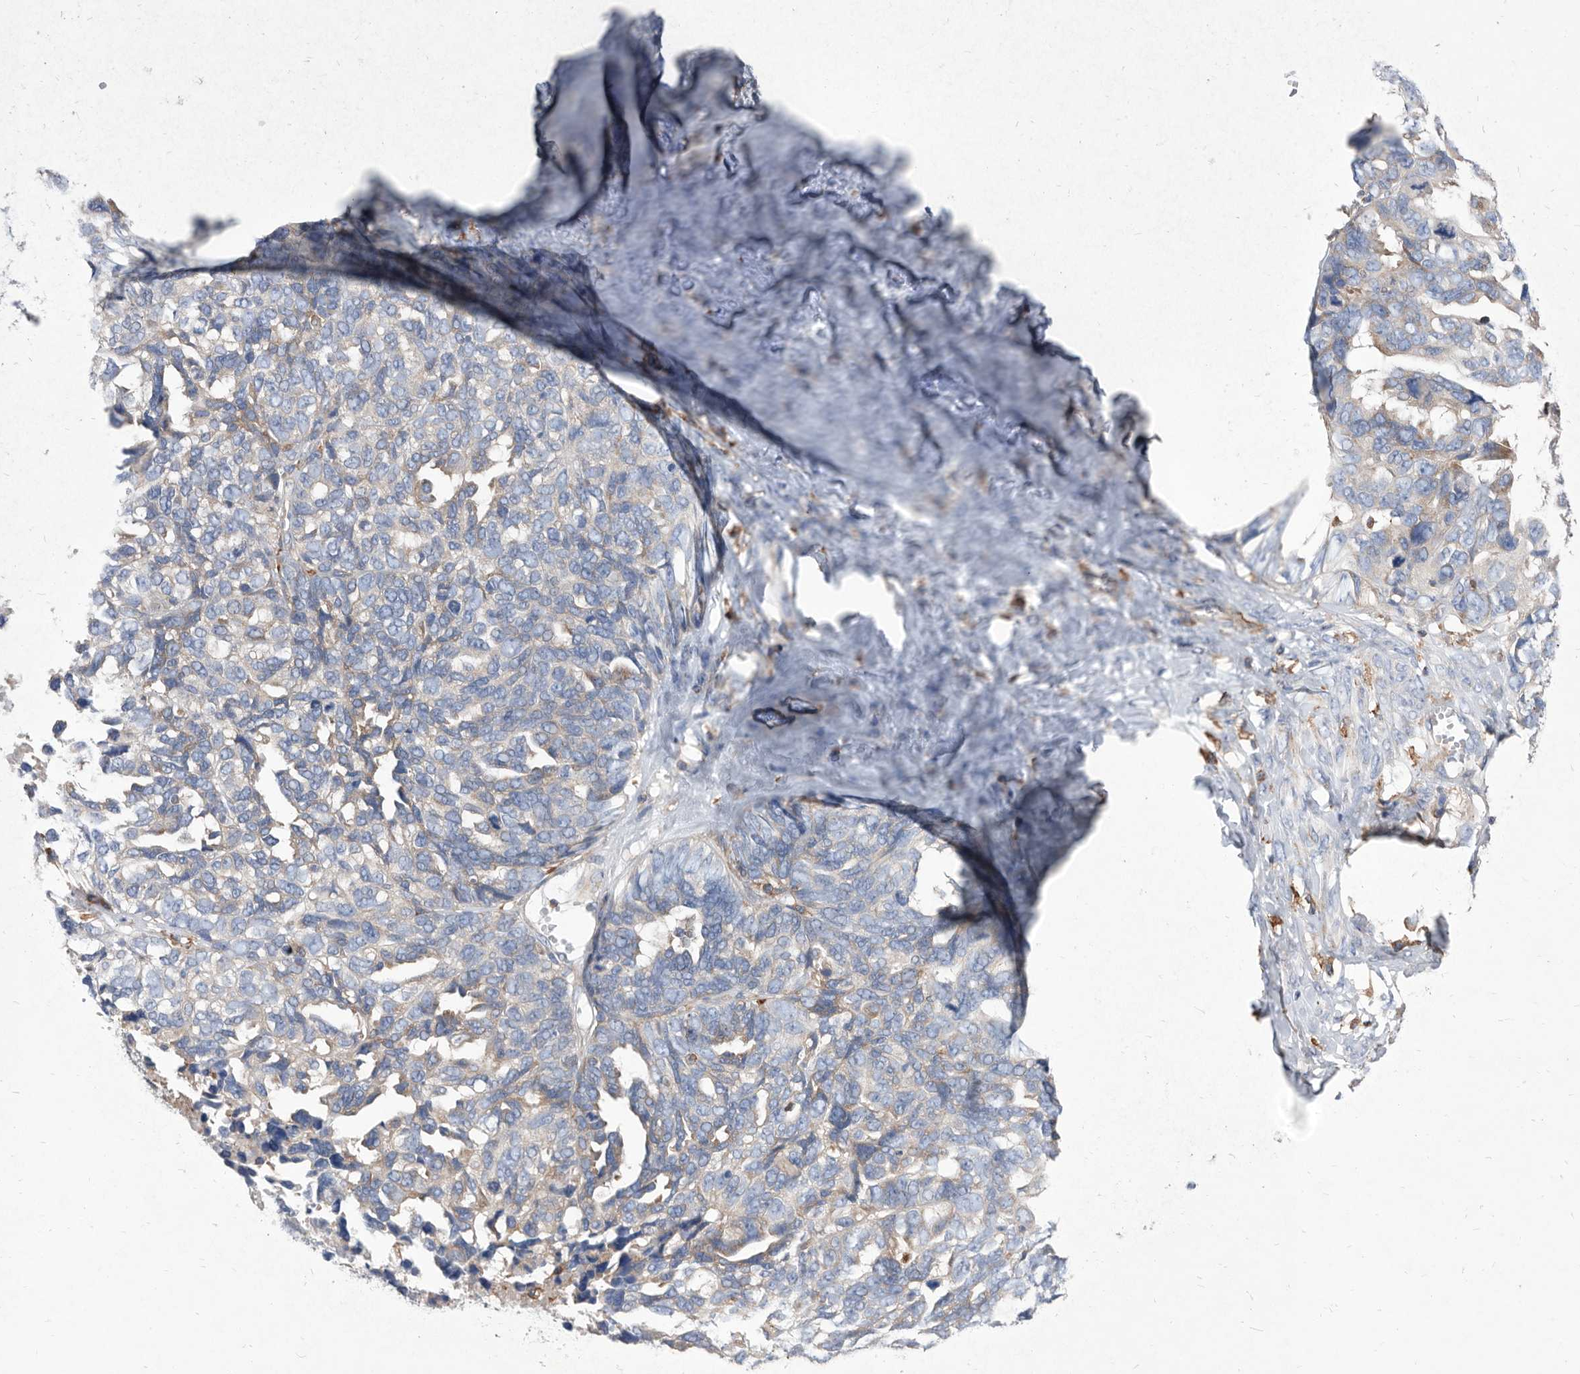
{"staining": {"intensity": "negative", "quantity": "none", "location": "none"}, "tissue": "ovarian cancer", "cell_type": "Tumor cells", "image_type": "cancer", "snomed": [{"axis": "morphology", "description": "Cystadenocarcinoma, serous, NOS"}, {"axis": "topography", "description": "Ovary"}], "caption": "Tumor cells are negative for protein expression in human ovarian cancer.", "gene": "SMG7", "patient": {"sex": "female", "age": 79}}